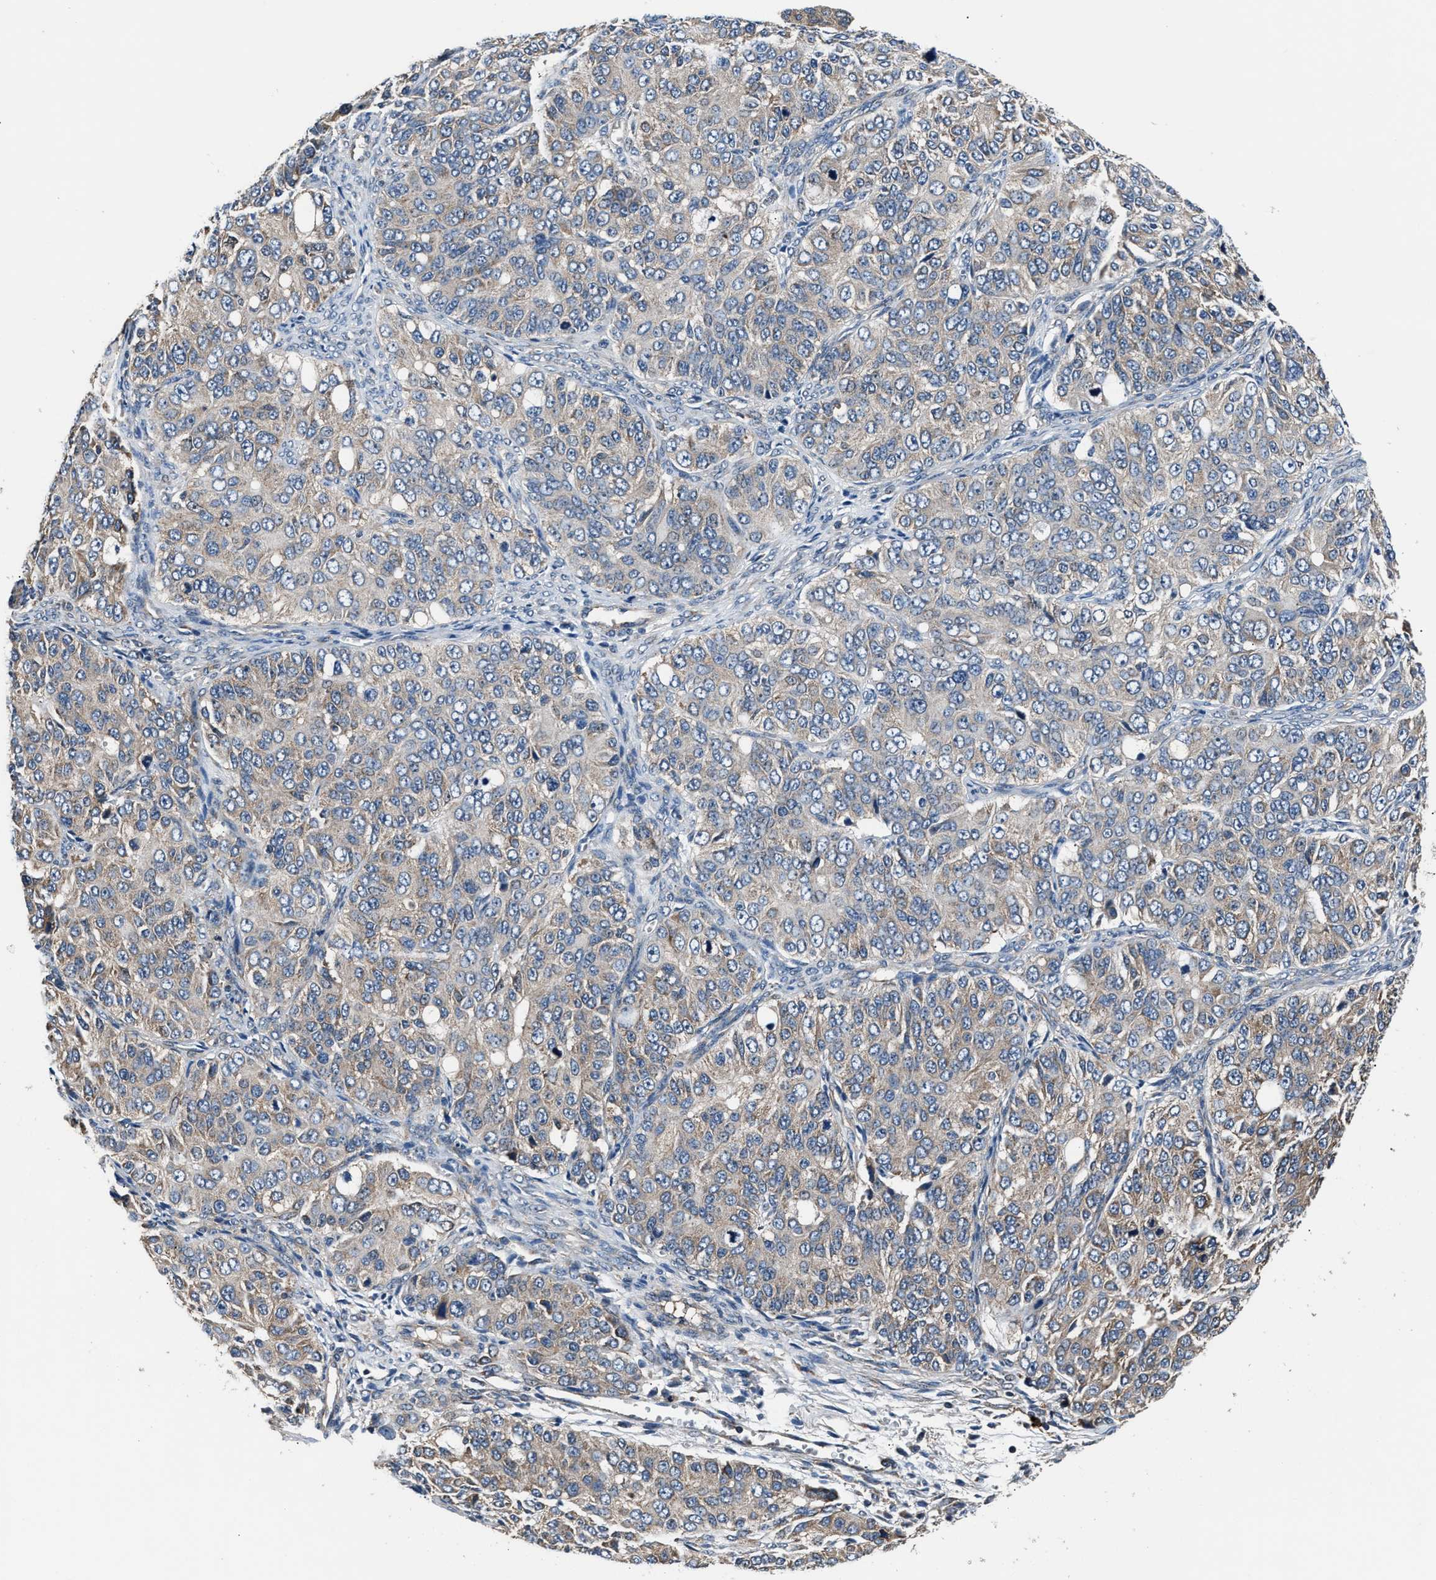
{"staining": {"intensity": "moderate", "quantity": "25%-75%", "location": "cytoplasmic/membranous"}, "tissue": "ovarian cancer", "cell_type": "Tumor cells", "image_type": "cancer", "snomed": [{"axis": "morphology", "description": "Carcinoma, endometroid"}, {"axis": "topography", "description": "Ovary"}], "caption": "This is a micrograph of immunohistochemistry (IHC) staining of ovarian cancer (endometroid carcinoma), which shows moderate expression in the cytoplasmic/membranous of tumor cells.", "gene": "IMPDH2", "patient": {"sex": "female", "age": 51}}